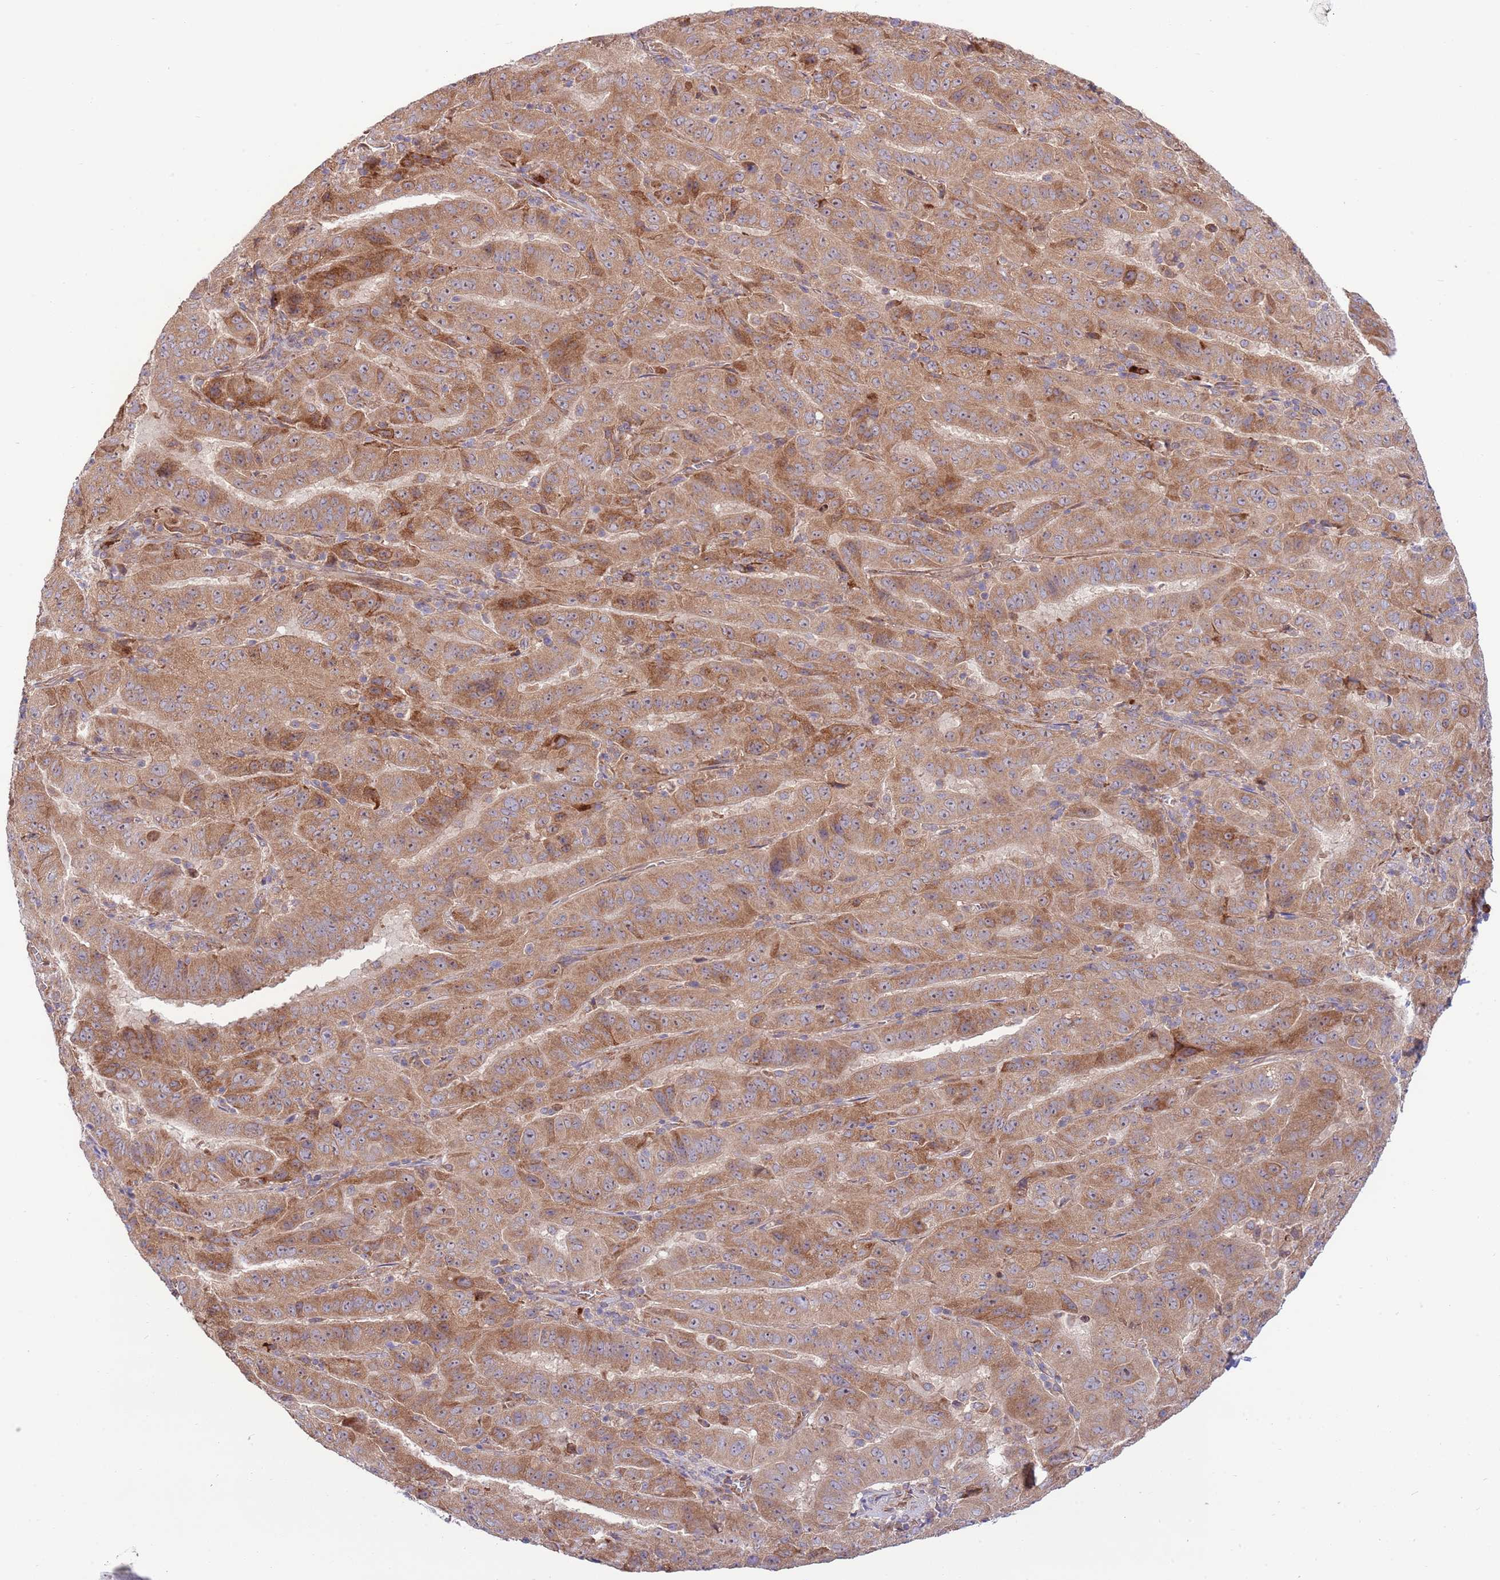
{"staining": {"intensity": "moderate", "quantity": ">75%", "location": "cytoplasmic/membranous"}, "tissue": "pancreatic cancer", "cell_type": "Tumor cells", "image_type": "cancer", "snomed": [{"axis": "morphology", "description": "Adenocarcinoma, NOS"}, {"axis": "topography", "description": "Pancreas"}], "caption": "Immunohistochemistry (IHC) staining of pancreatic cancer, which displays medium levels of moderate cytoplasmic/membranous expression in approximately >75% of tumor cells indicating moderate cytoplasmic/membranous protein expression. The staining was performed using DAB (brown) for protein detection and nuclei were counterstained in hematoxylin (blue).", "gene": "DAND5", "patient": {"sex": "male", "age": 63}}